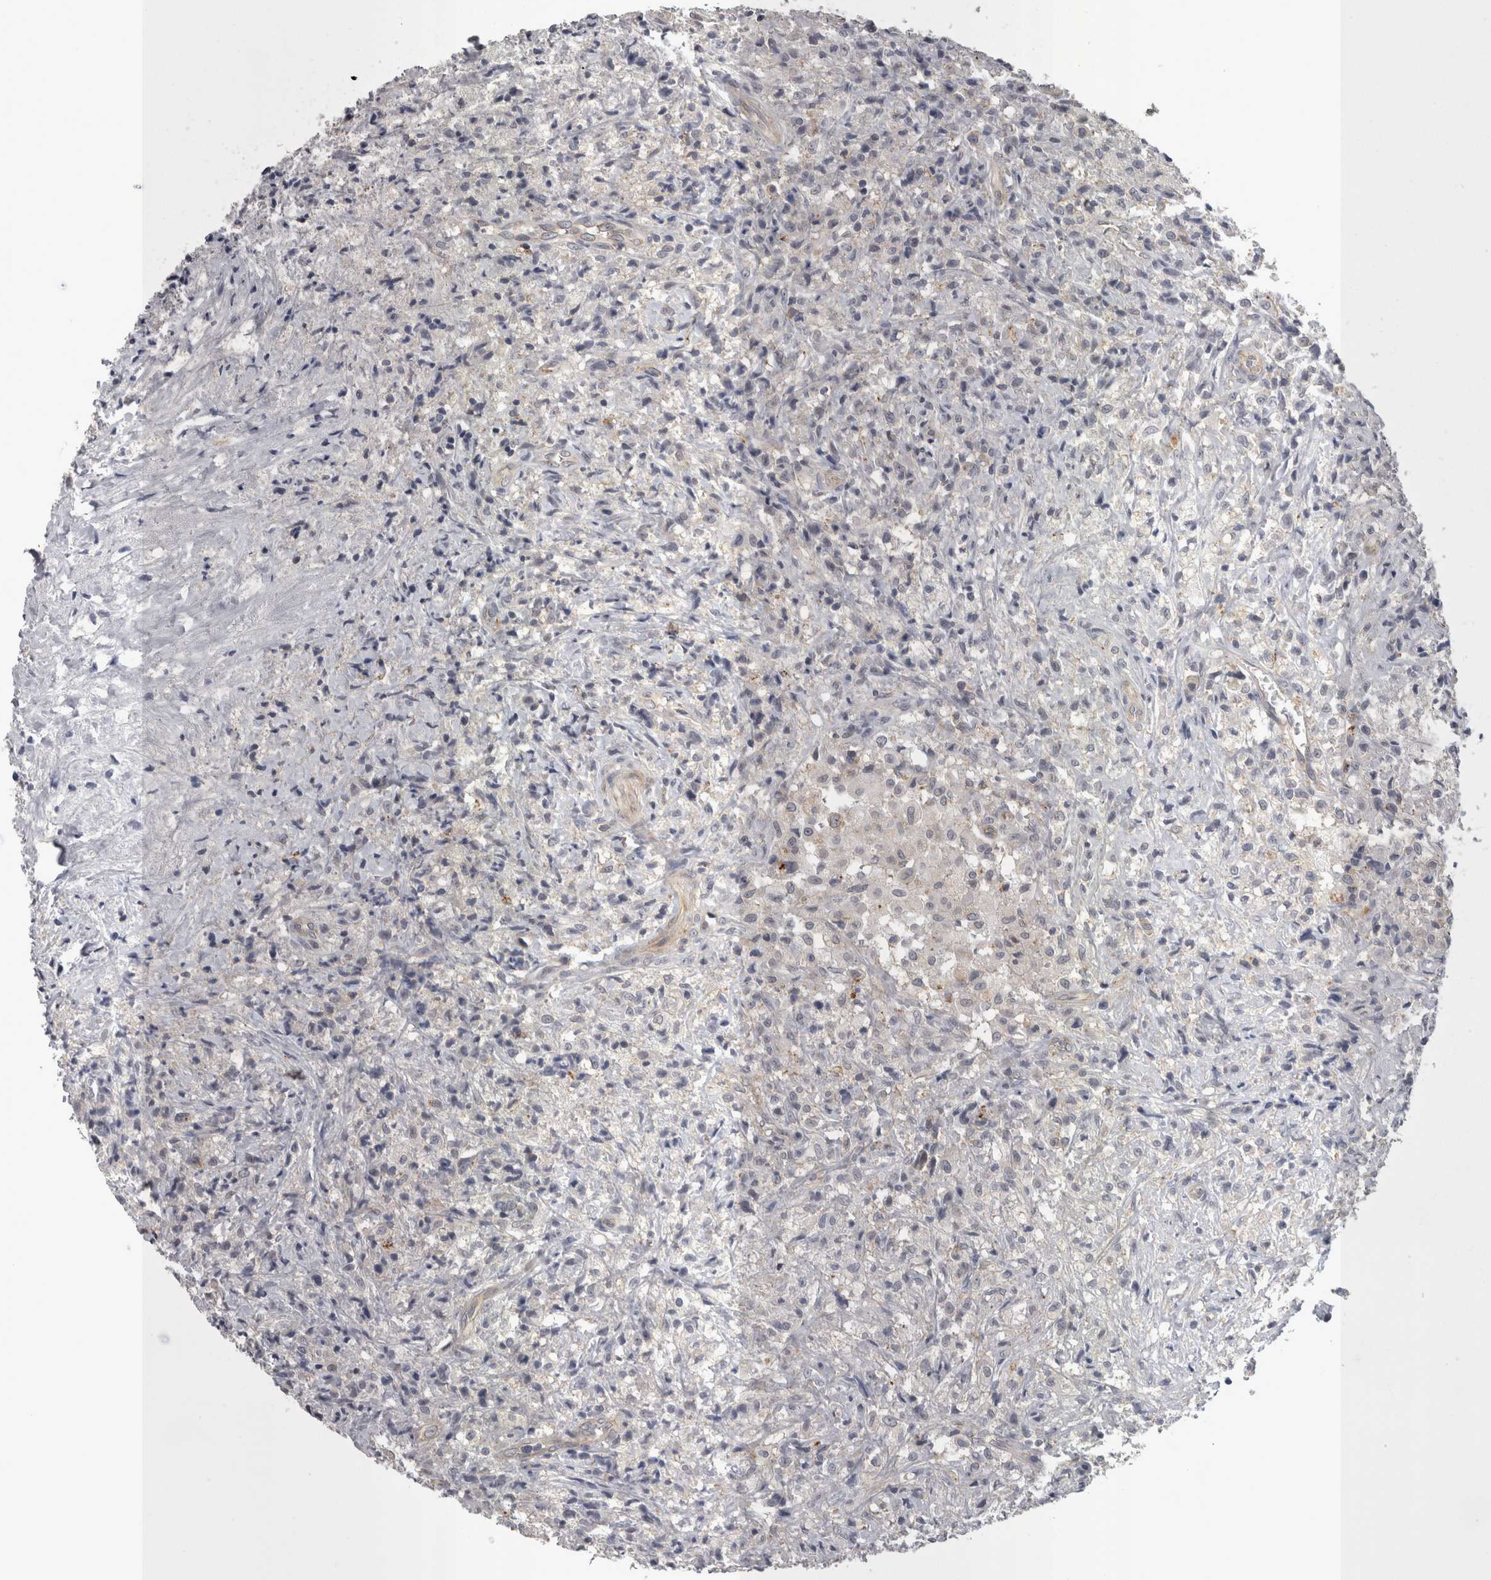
{"staining": {"intensity": "negative", "quantity": "none", "location": "none"}, "tissue": "testis cancer", "cell_type": "Tumor cells", "image_type": "cancer", "snomed": [{"axis": "morphology", "description": "Carcinoma, Embryonal, NOS"}, {"axis": "topography", "description": "Testis"}], "caption": "Testis embryonal carcinoma was stained to show a protein in brown. There is no significant expression in tumor cells.", "gene": "LYZL6", "patient": {"sex": "male", "age": 2}}